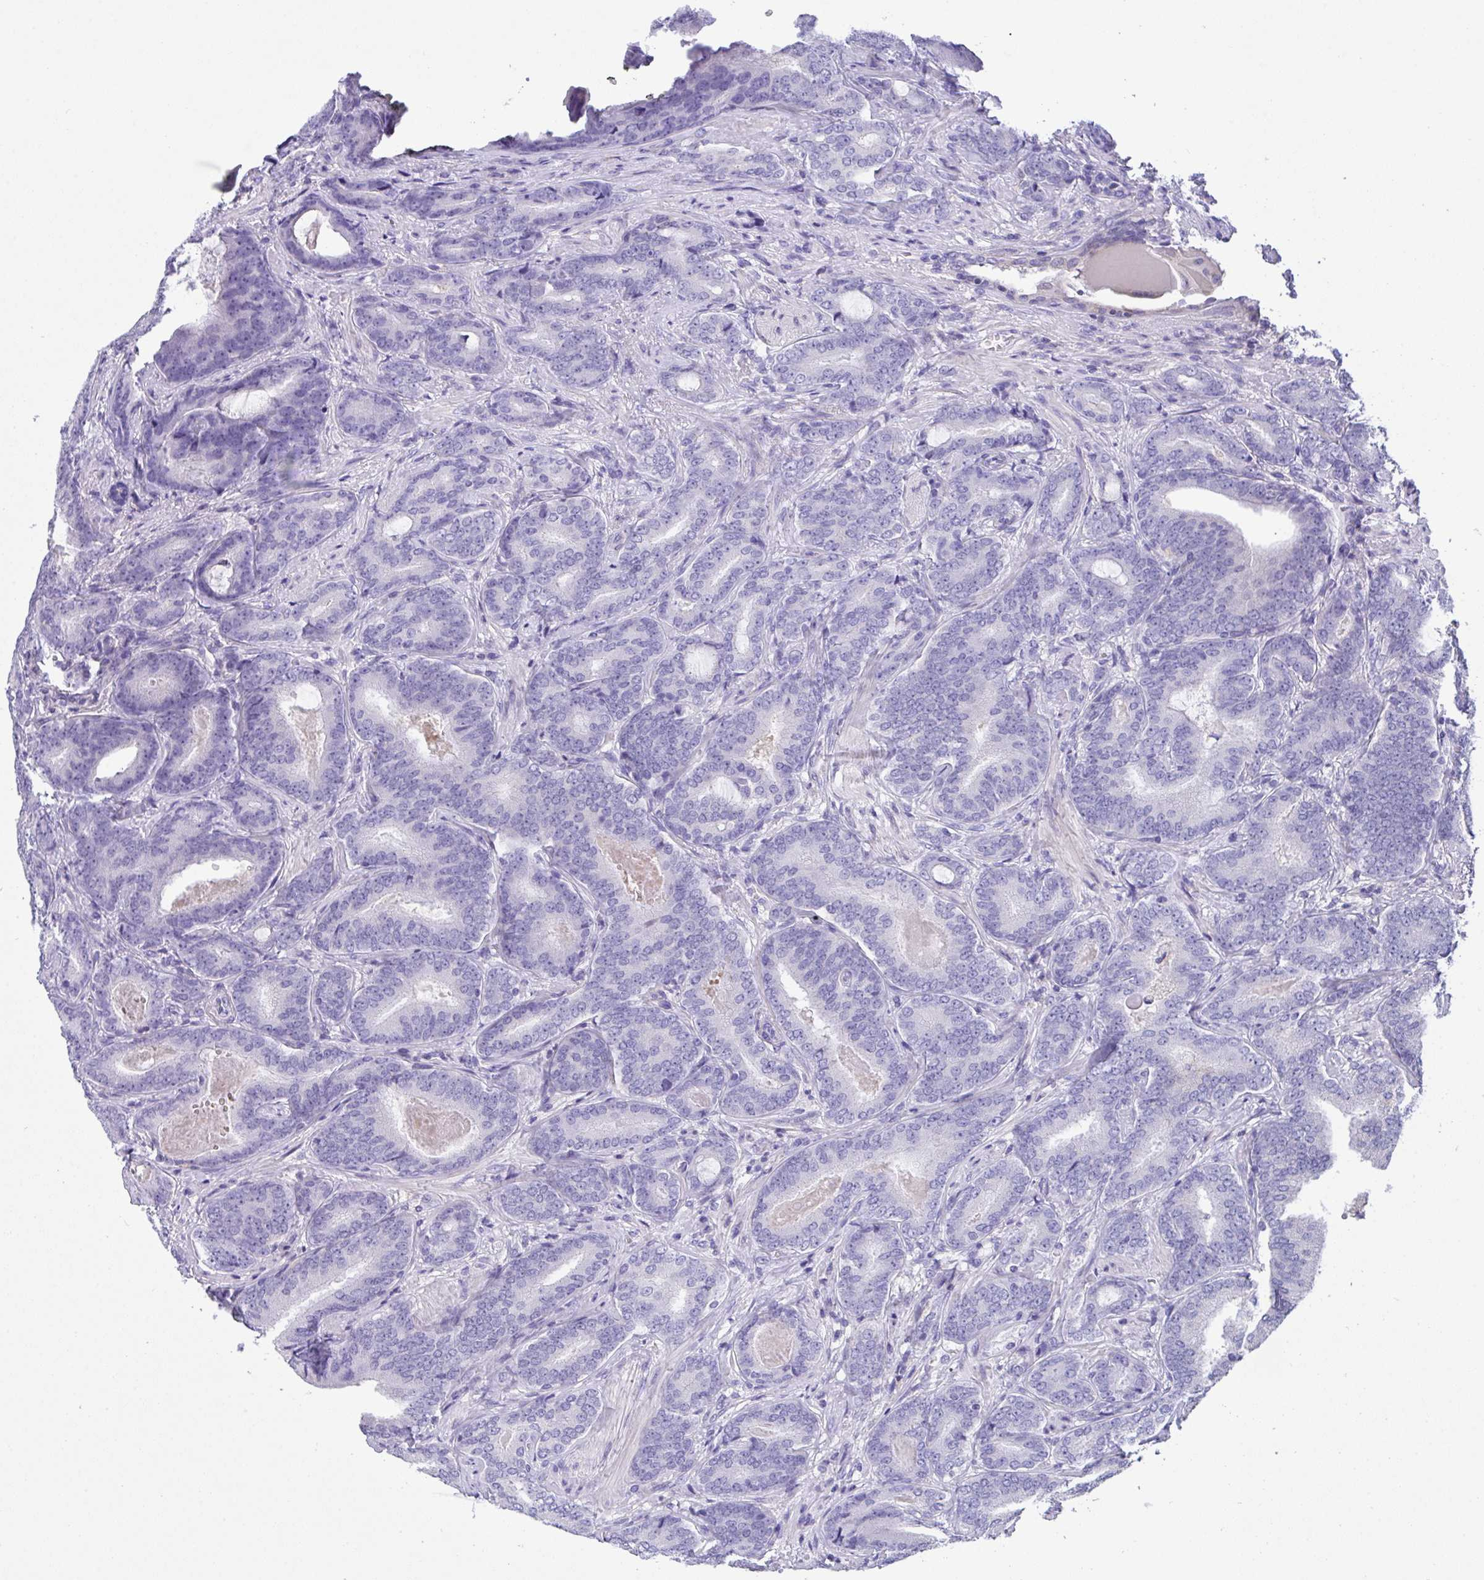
{"staining": {"intensity": "negative", "quantity": "none", "location": "none"}, "tissue": "prostate cancer", "cell_type": "Tumor cells", "image_type": "cancer", "snomed": [{"axis": "morphology", "description": "Adenocarcinoma, Low grade"}, {"axis": "topography", "description": "Prostate and seminal vesicle, NOS"}], "caption": "Micrograph shows no protein positivity in tumor cells of low-grade adenocarcinoma (prostate) tissue.", "gene": "CA10", "patient": {"sex": "male", "age": 61}}